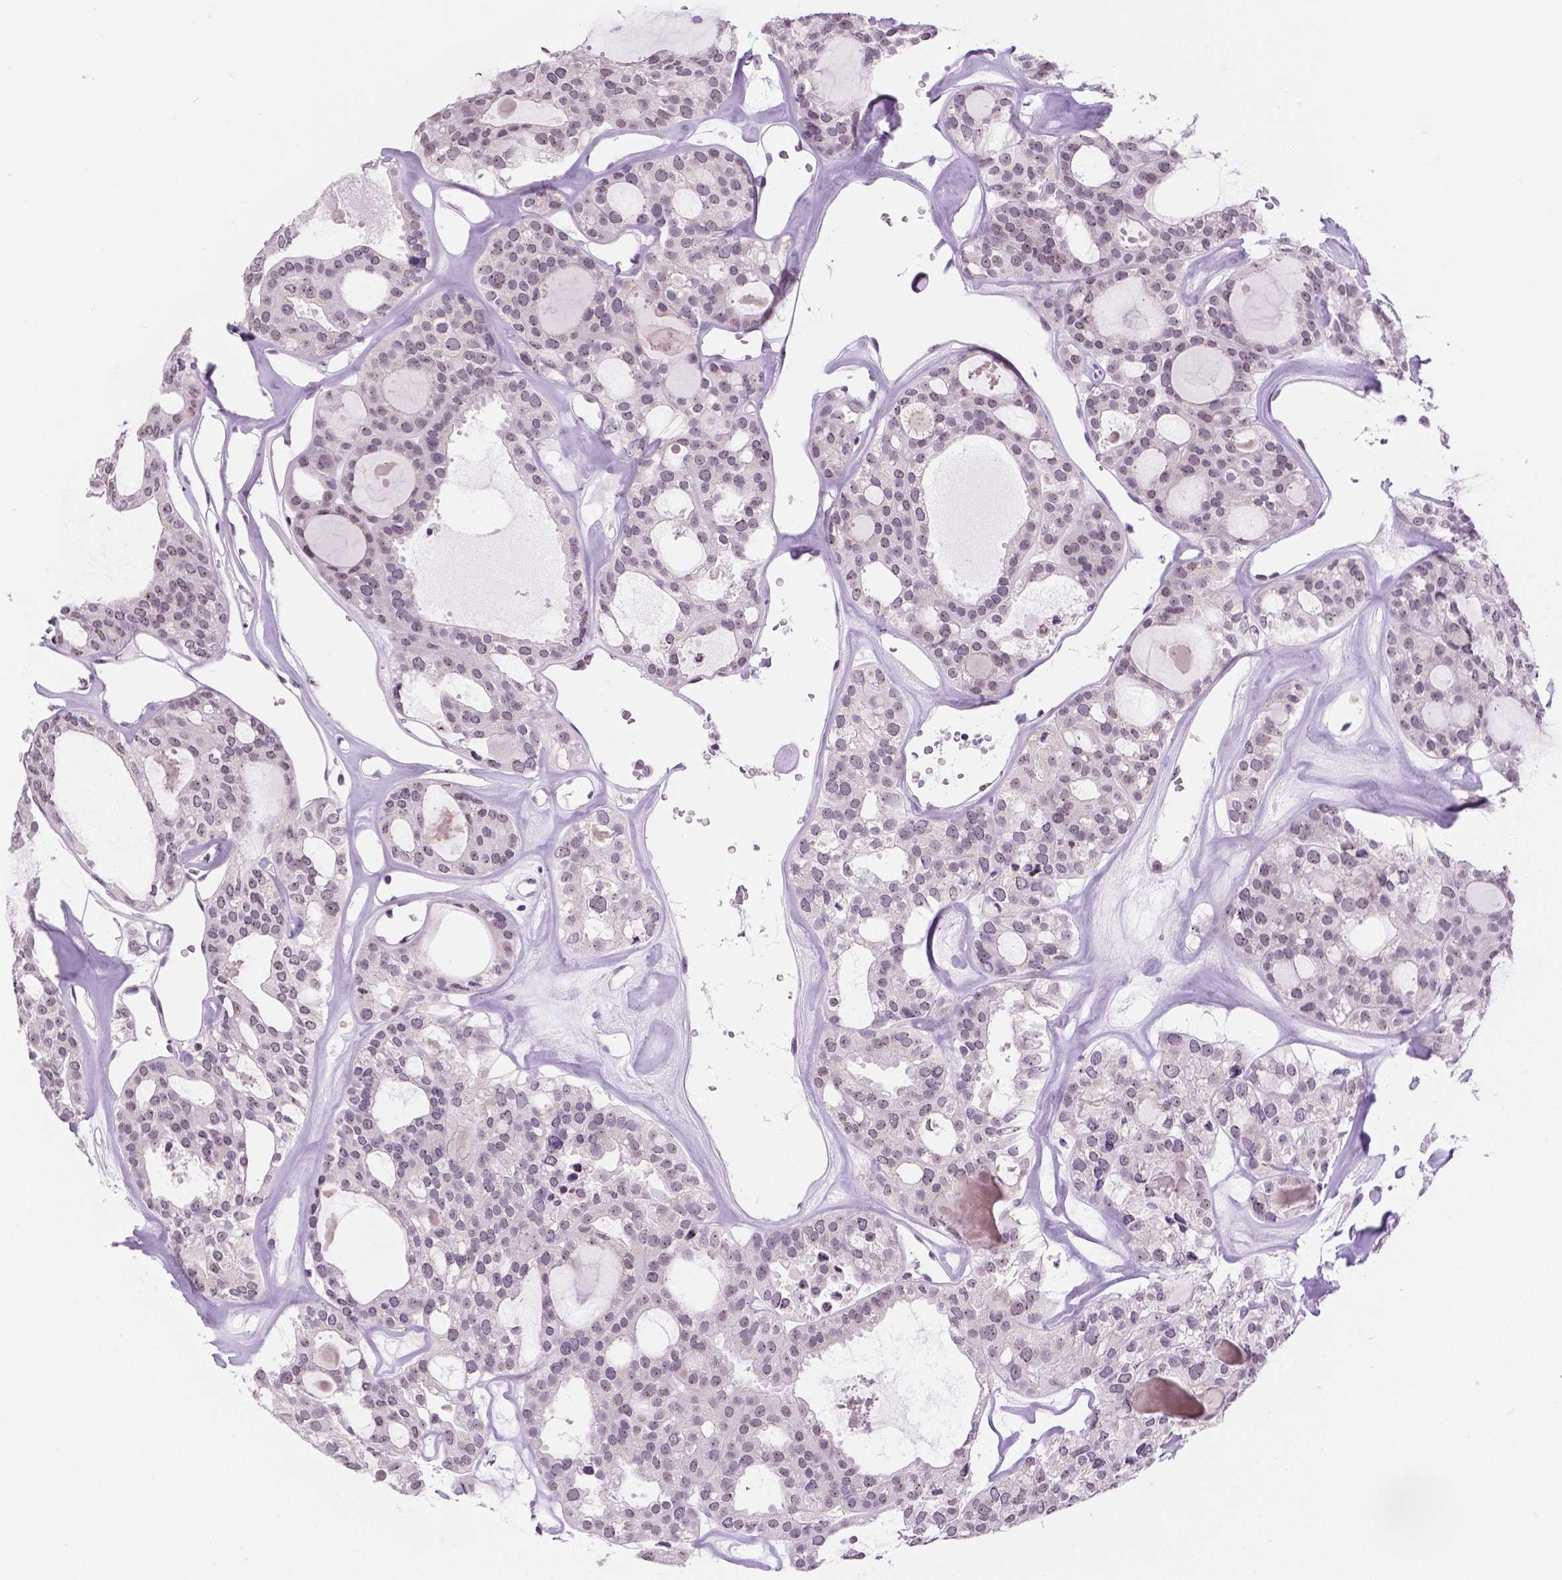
{"staining": {"intensity": "weak", "quantity": "25%-75%", "location": "nuclear"}, "tissue": "thyroid cancer", "cell_type": "Tumor cells", "image_type": "cancer", "snomed": [{"axis": "morphology", "description": "Follicular adenoma carcinoma, NOS"}, {"axis": "topography", "description": "Thyroid gland"}], "caption": "Brown immunohistochemical staining in human follicular adenoma carcinoma (thyroid) displays weak nuclear positivity in about 25%-75% of tumor cells.", "gene": "NHP2", "patient": {"sex": "male", "age": 75}}